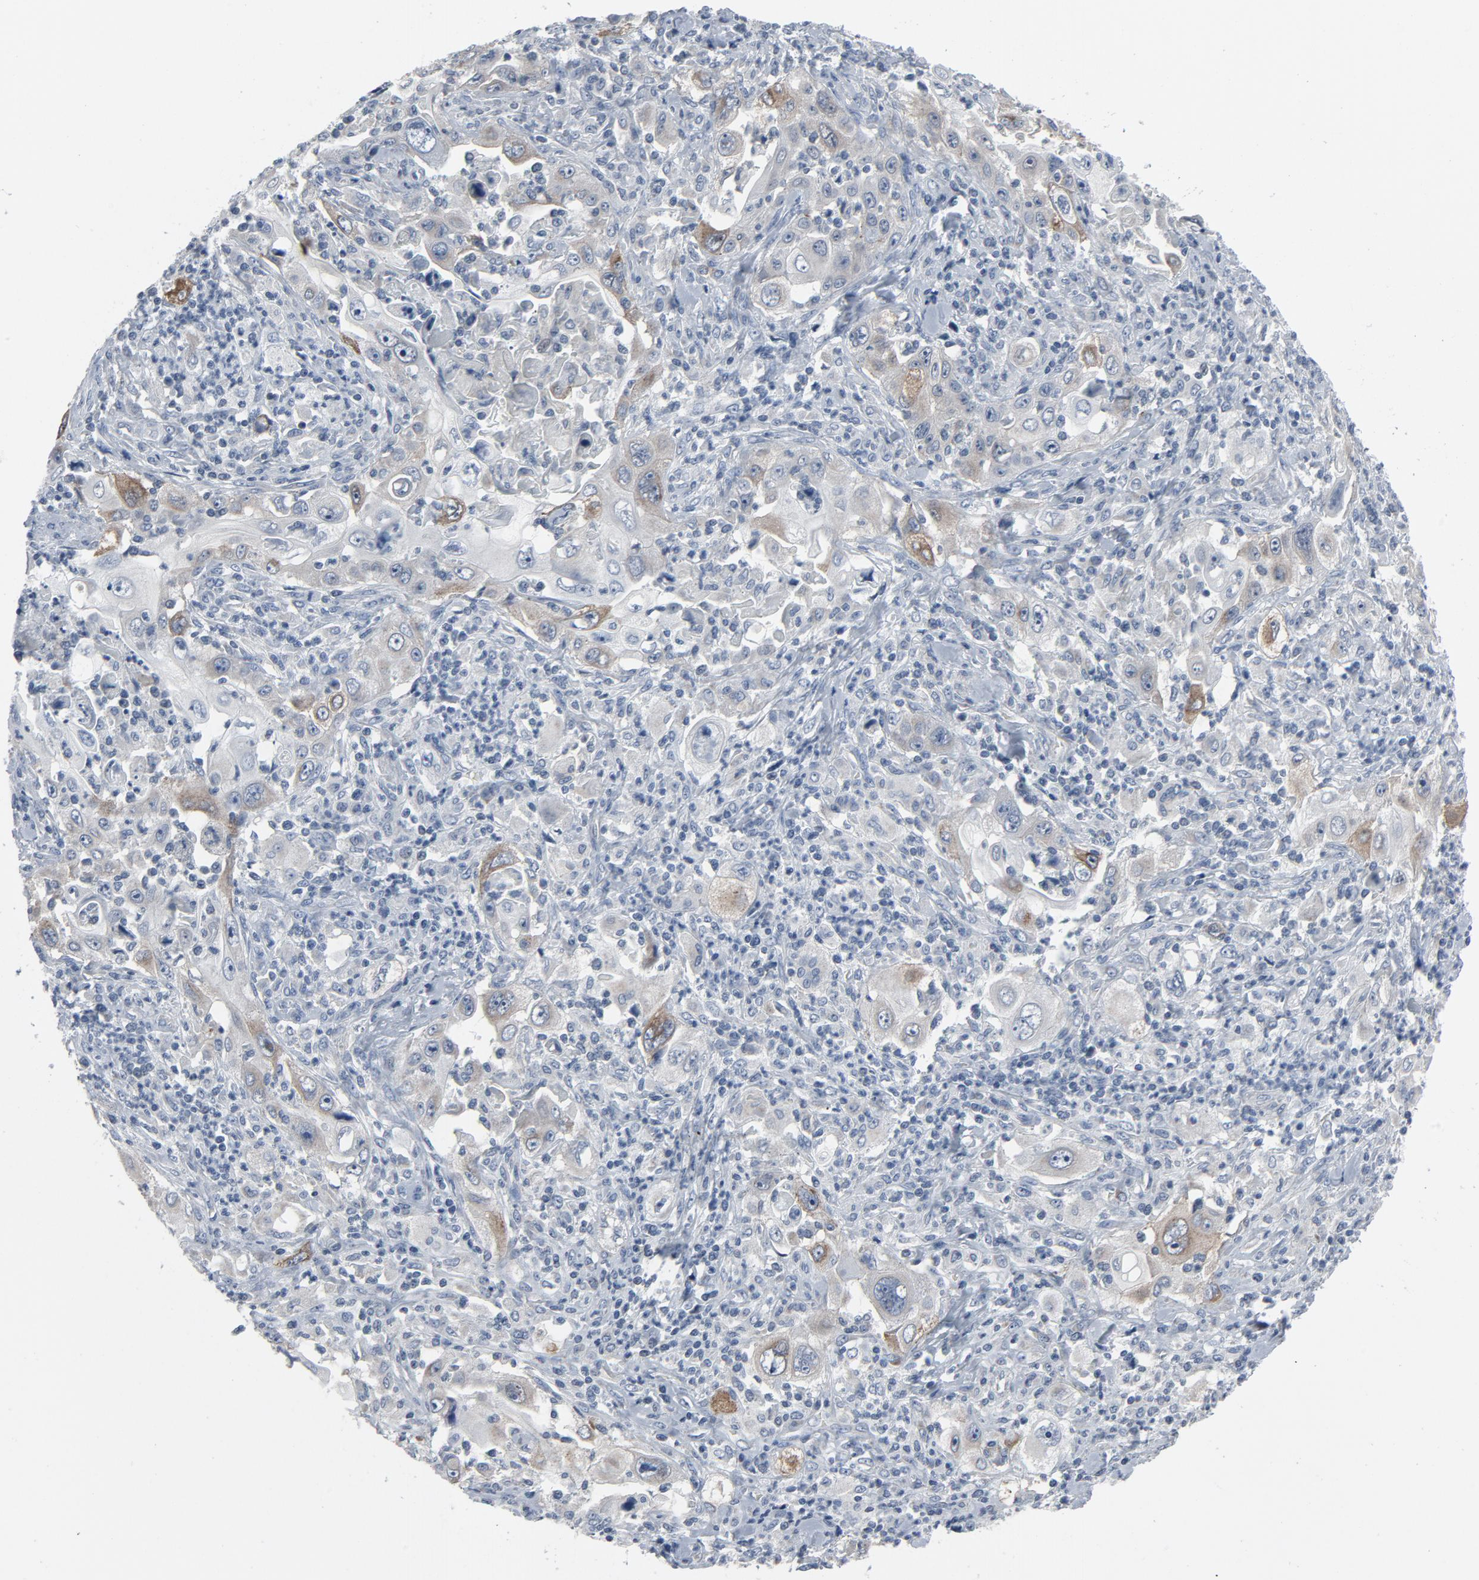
{"staining": {"intensity": "moderate", "quantity": "<25%", "location": "cytoplasmic/membranous"}, "tissue": "pancreatic cancer", "cell_type": "Tumor cells", "image_type": "cancer", "snomed": [{"axis": "morphology", "description": "Adenocarcinoma, NOS"}, {"axis": "topography", "description": "Pancreas"}], "caption": "Pancreatic adenocarcinoma stained with a protein marker demonstrates moderate staining in tumor cells.", "gene": "GPX2", "patient": {"sex": "male", "age": 70}}